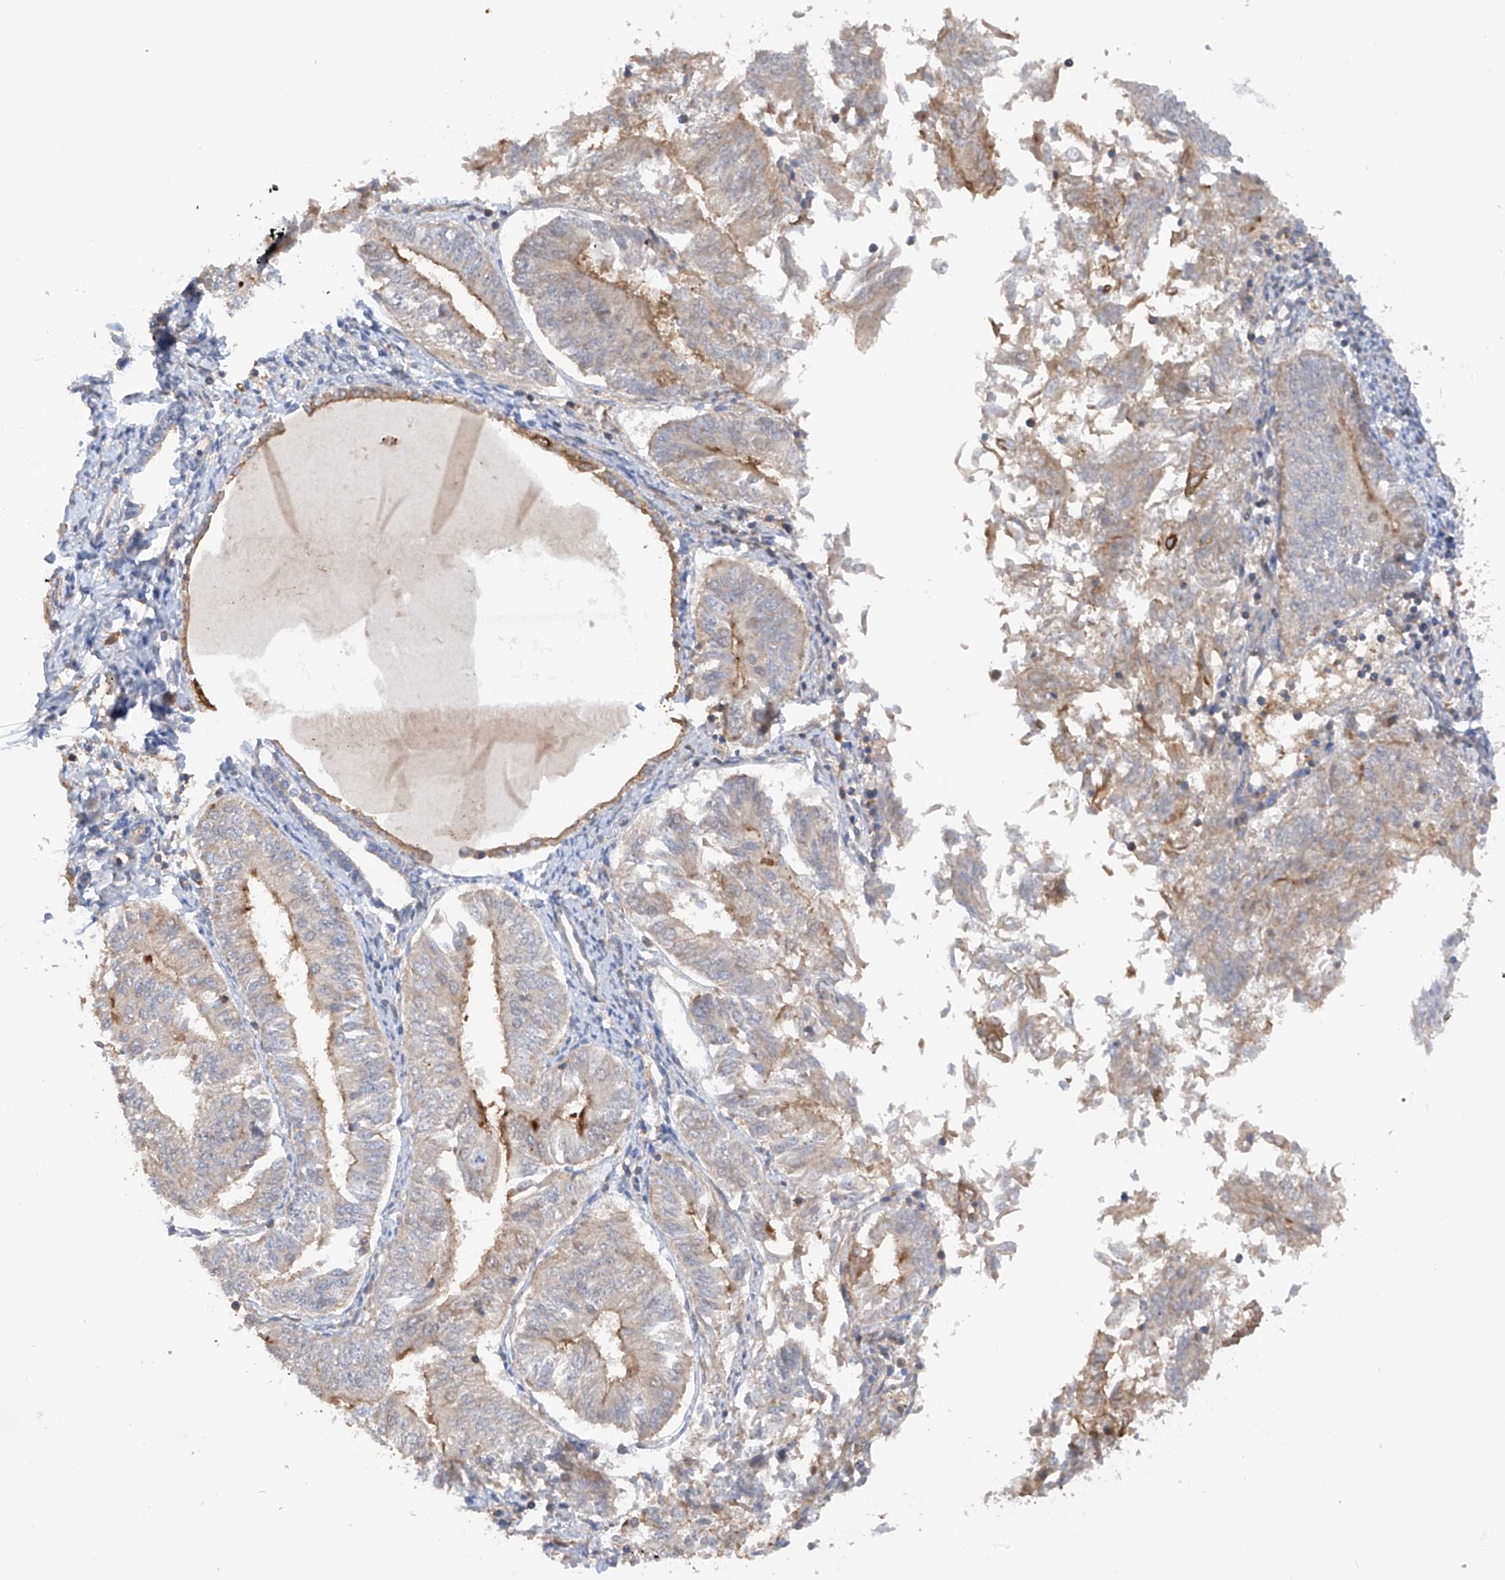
{"staining": {"intensity": "moderate", "quantity": "<25%", "location": "cytoplasmic/membranous"}, "tissue": "endometrial cancer", "cell_type": "Tumor cells", "image_type": "cancer", "snomed": [{"axis": "morphology", "description": "Adenocarcinoma, NOS"}, {"axis": "topography", "description": "Endometrium"}], "caption": "This image displays endometrial adenocarcinoma stained with immunohistochemistry to label a protein in brown. The cytoplasmic/membranous of tumor cells show moderate positivity for the protein. Nuclei are counter-stained blue.", "gene": "RPAIN", "patient": {"sex": "female", "age": 58}}